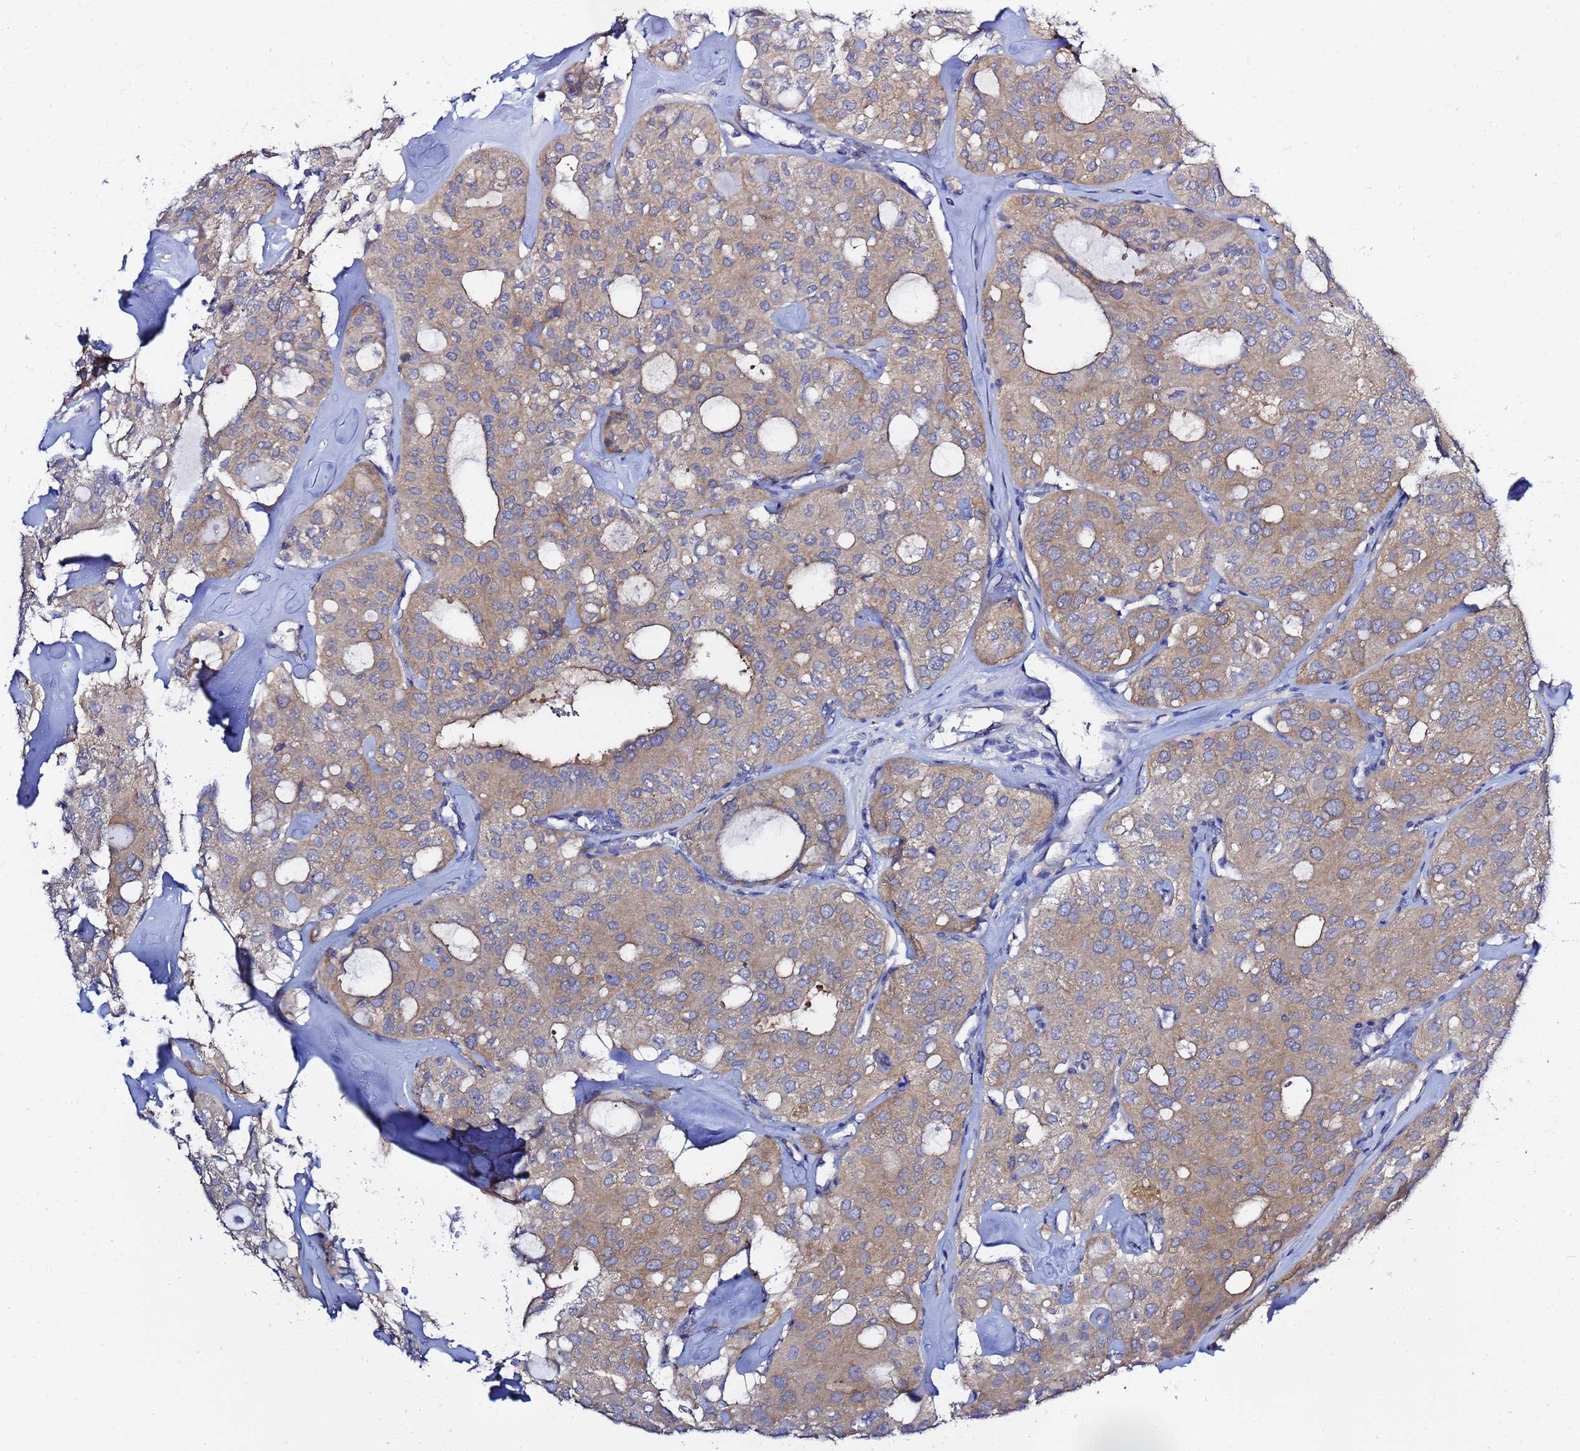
{"staining": {"intensity": "moderate", "quantity": ">75%", "location": "cytoplasmic/membranous"}, "tissue": "thyroid cancer", "cell_type": "Tumor cells", "image_type": "cancer", "snomed": [{"axis": "morphology", "description": "Follicular adenoma carcinoma, NOS"}, {"axis": "topography", "description": "Thyroid gland"}], "caption": "Follicular adenoma carcinoma (thyroid) tissue displays moderate cytoplasmic/membranous staining in approximately >75% of tumor cells", "gene": "LENG1", "patient": {"sex": "male", "age": 75}}